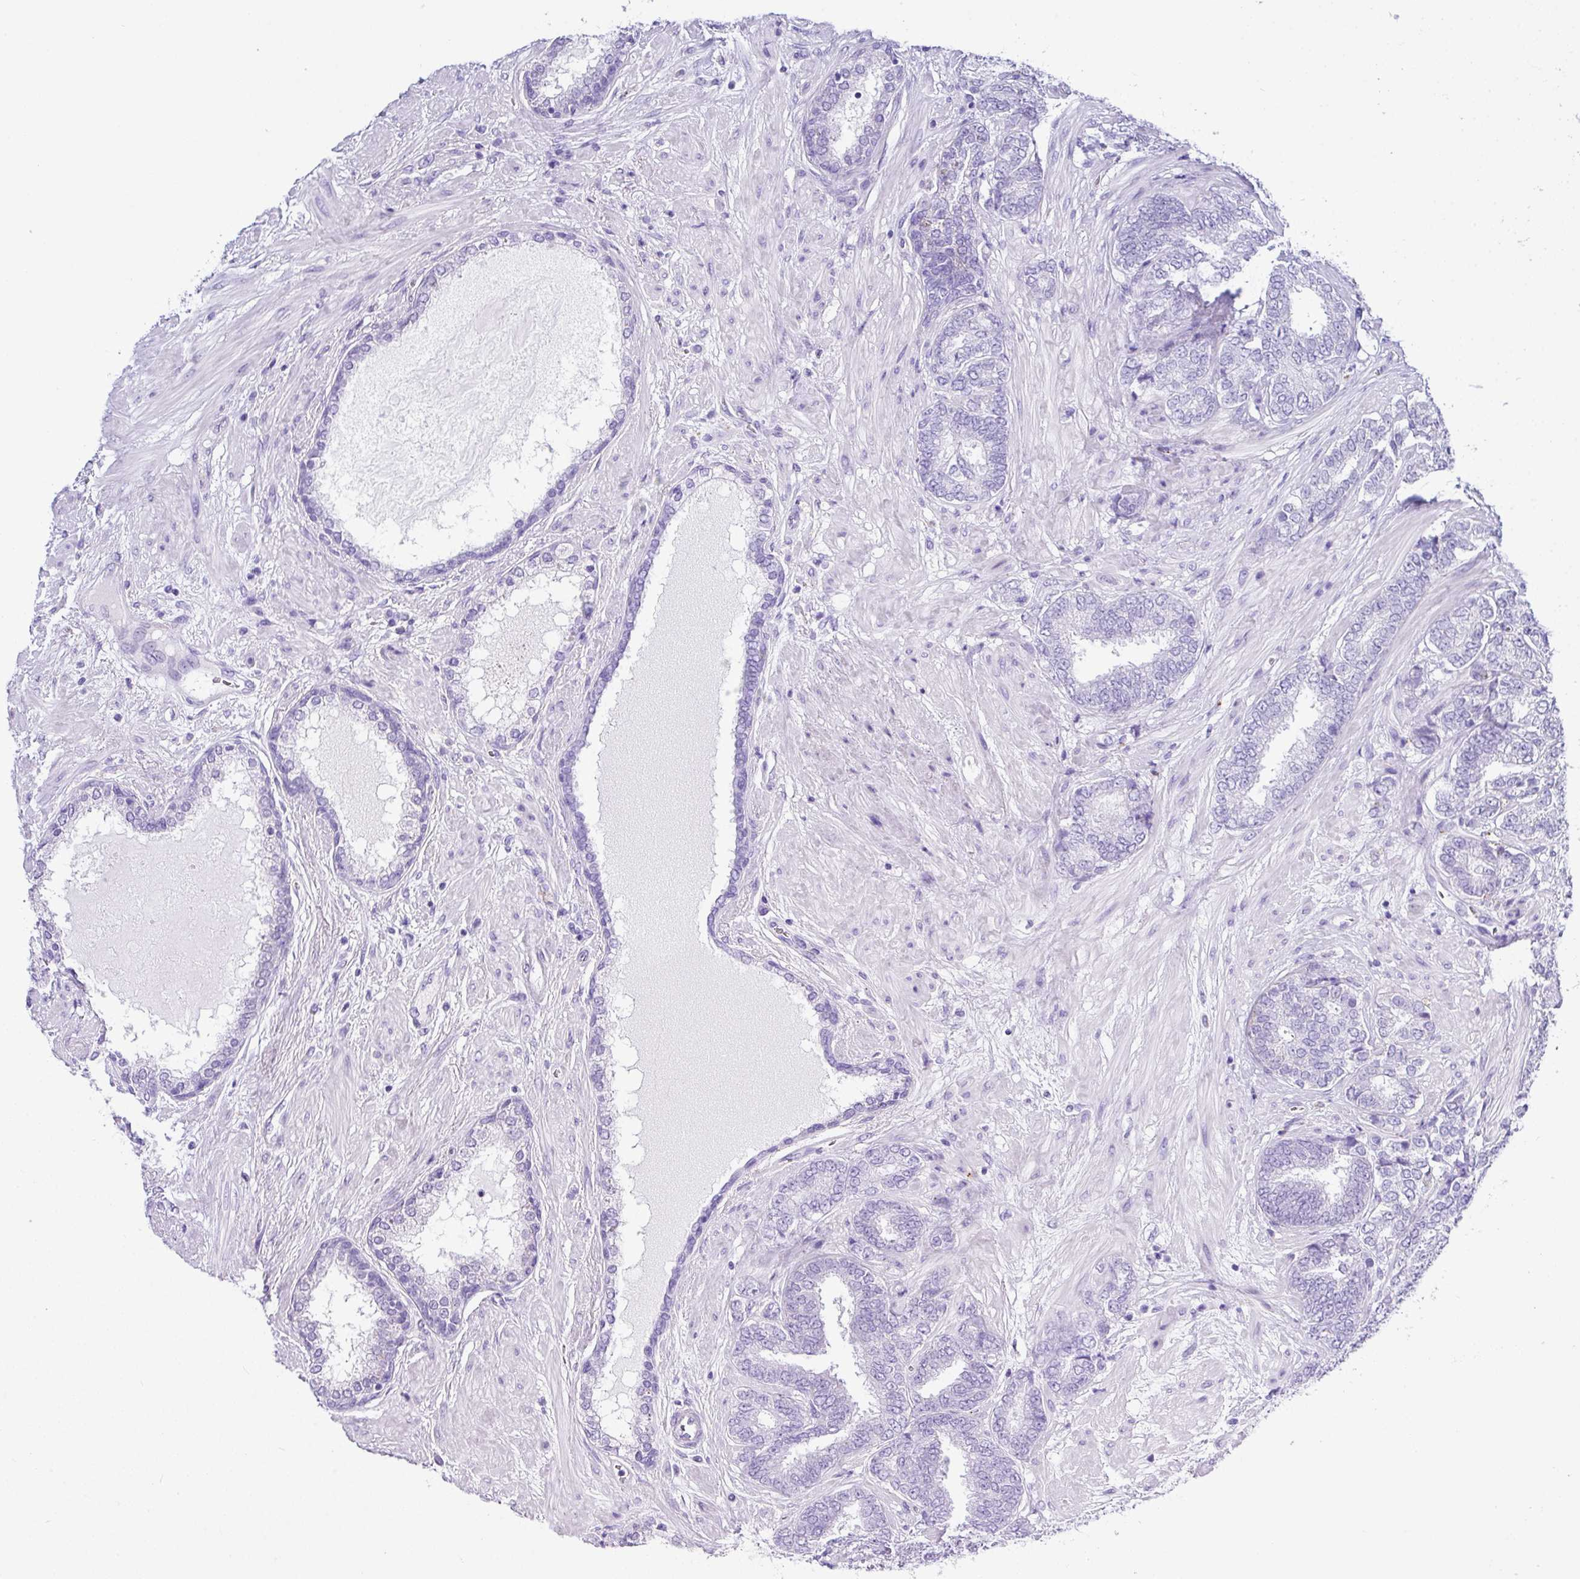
{"staining": {"intensity": "negative", "quantity": "none", "location": "none"}, "tissue": "prostate cancer", "cell_type": "Tumor cells", "image_type": "cancer", "snomed": [{"axis": "morphology", "description": "Adenocarcinoma, High grade"}, {"axis": "topography", "description": "Prostate"}], "caption": "DAB (3,3'-diaminobenzidine) immunohistochemical staining of human prostate cancer (high-grade adenocarcinoma) reveals no significant positivity in tumor cells.", "gene": "ZG16", "patient": {"sex": "male", "age": 72}}